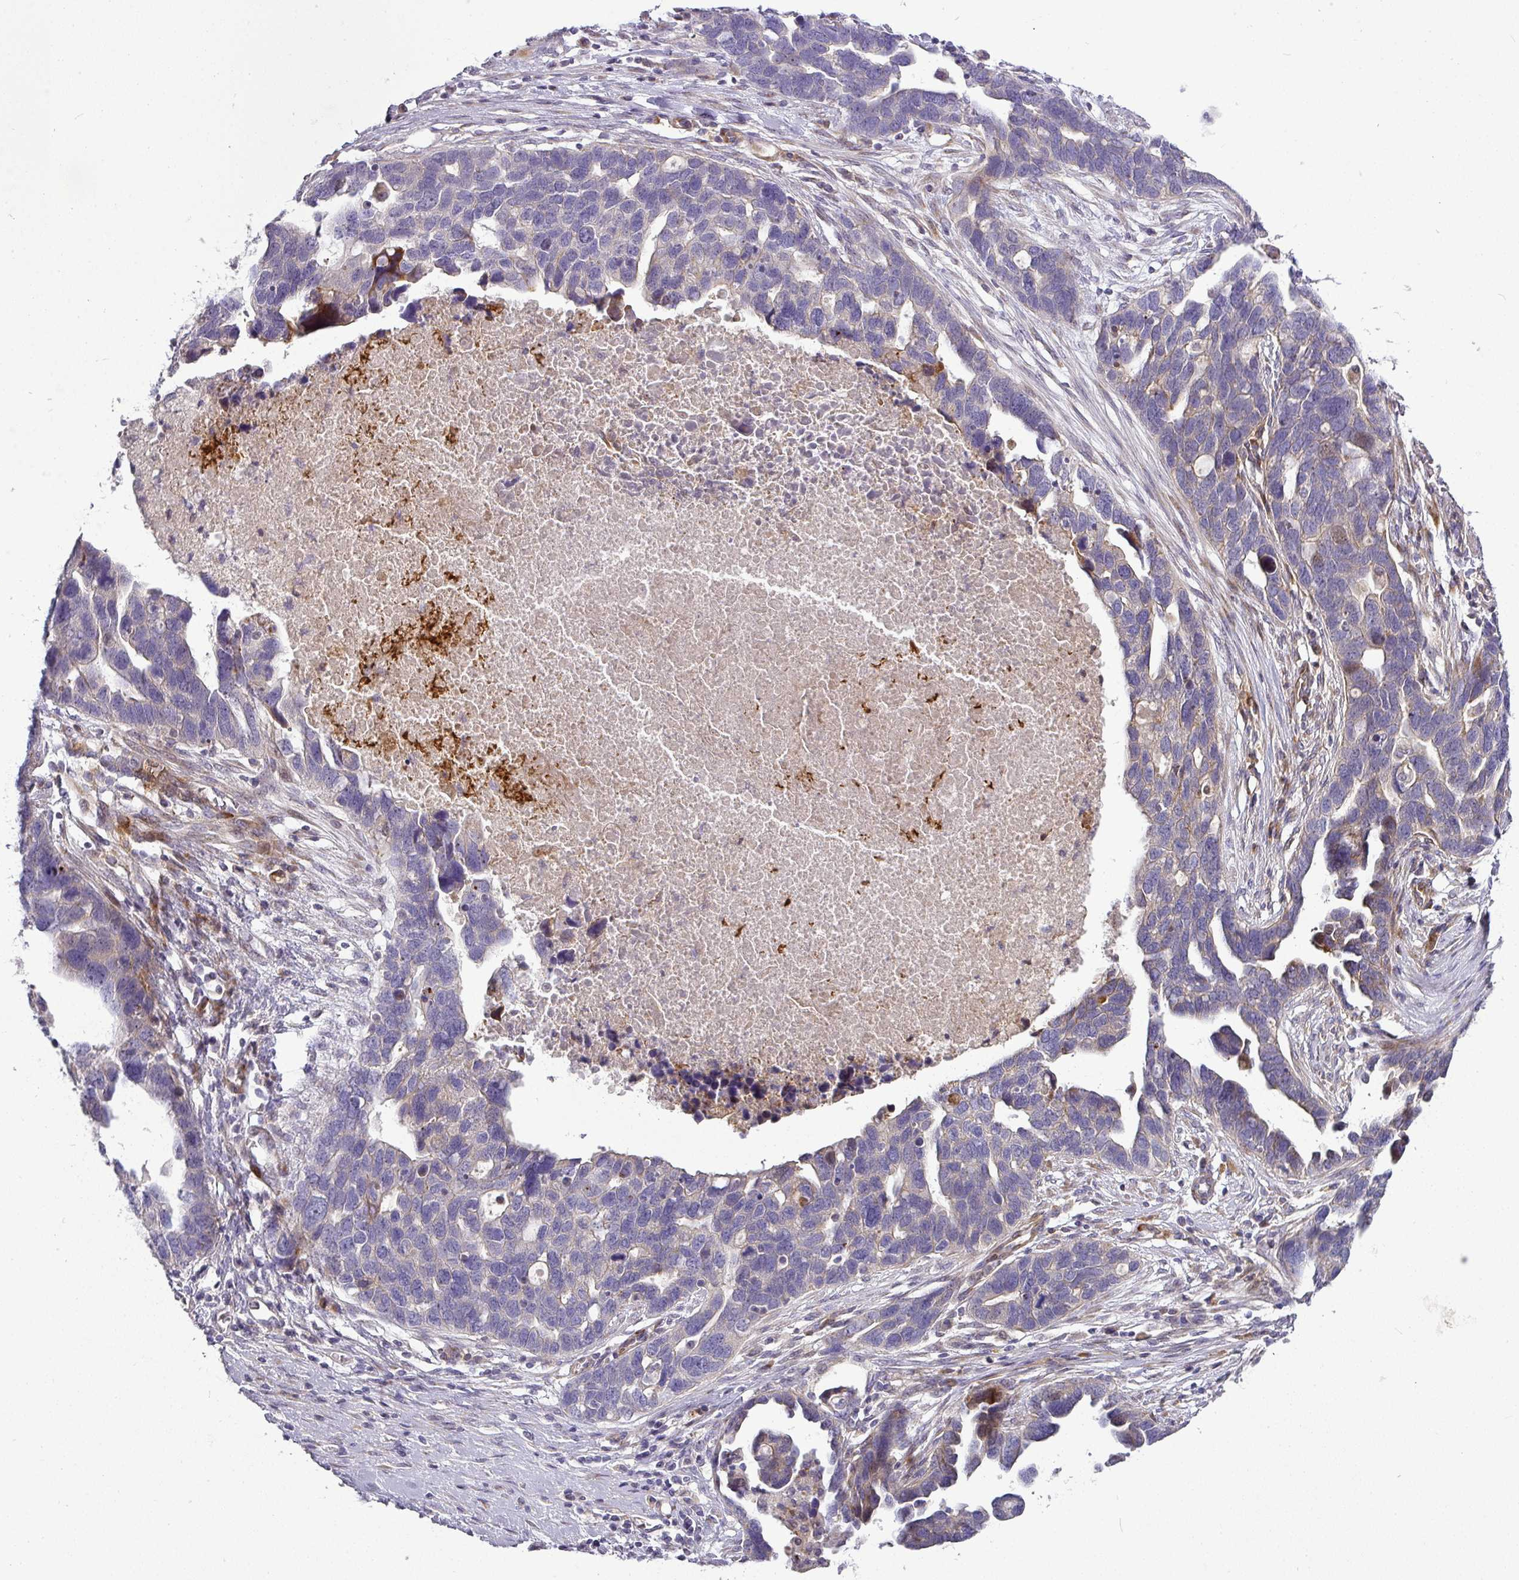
{"staining": {"intensity": "negative", "quantity": "none", "location": "none"}, "tissue": "ovarian cancer", "cell_type": "Tumor cells", "image_type": "cancer", "snomed": [{"axis": "morphology", "description": "Cystadenocarcinoma, serous, NOS"}, {"axis": "topography", "description": "Ovary"}], "caption": "Ovarian cancer stained for a protein using immunohistochemistry shows no expression tumor cells.", "gene": "ATP6V1F", "patient": {"sex": "female", "age": 54}}